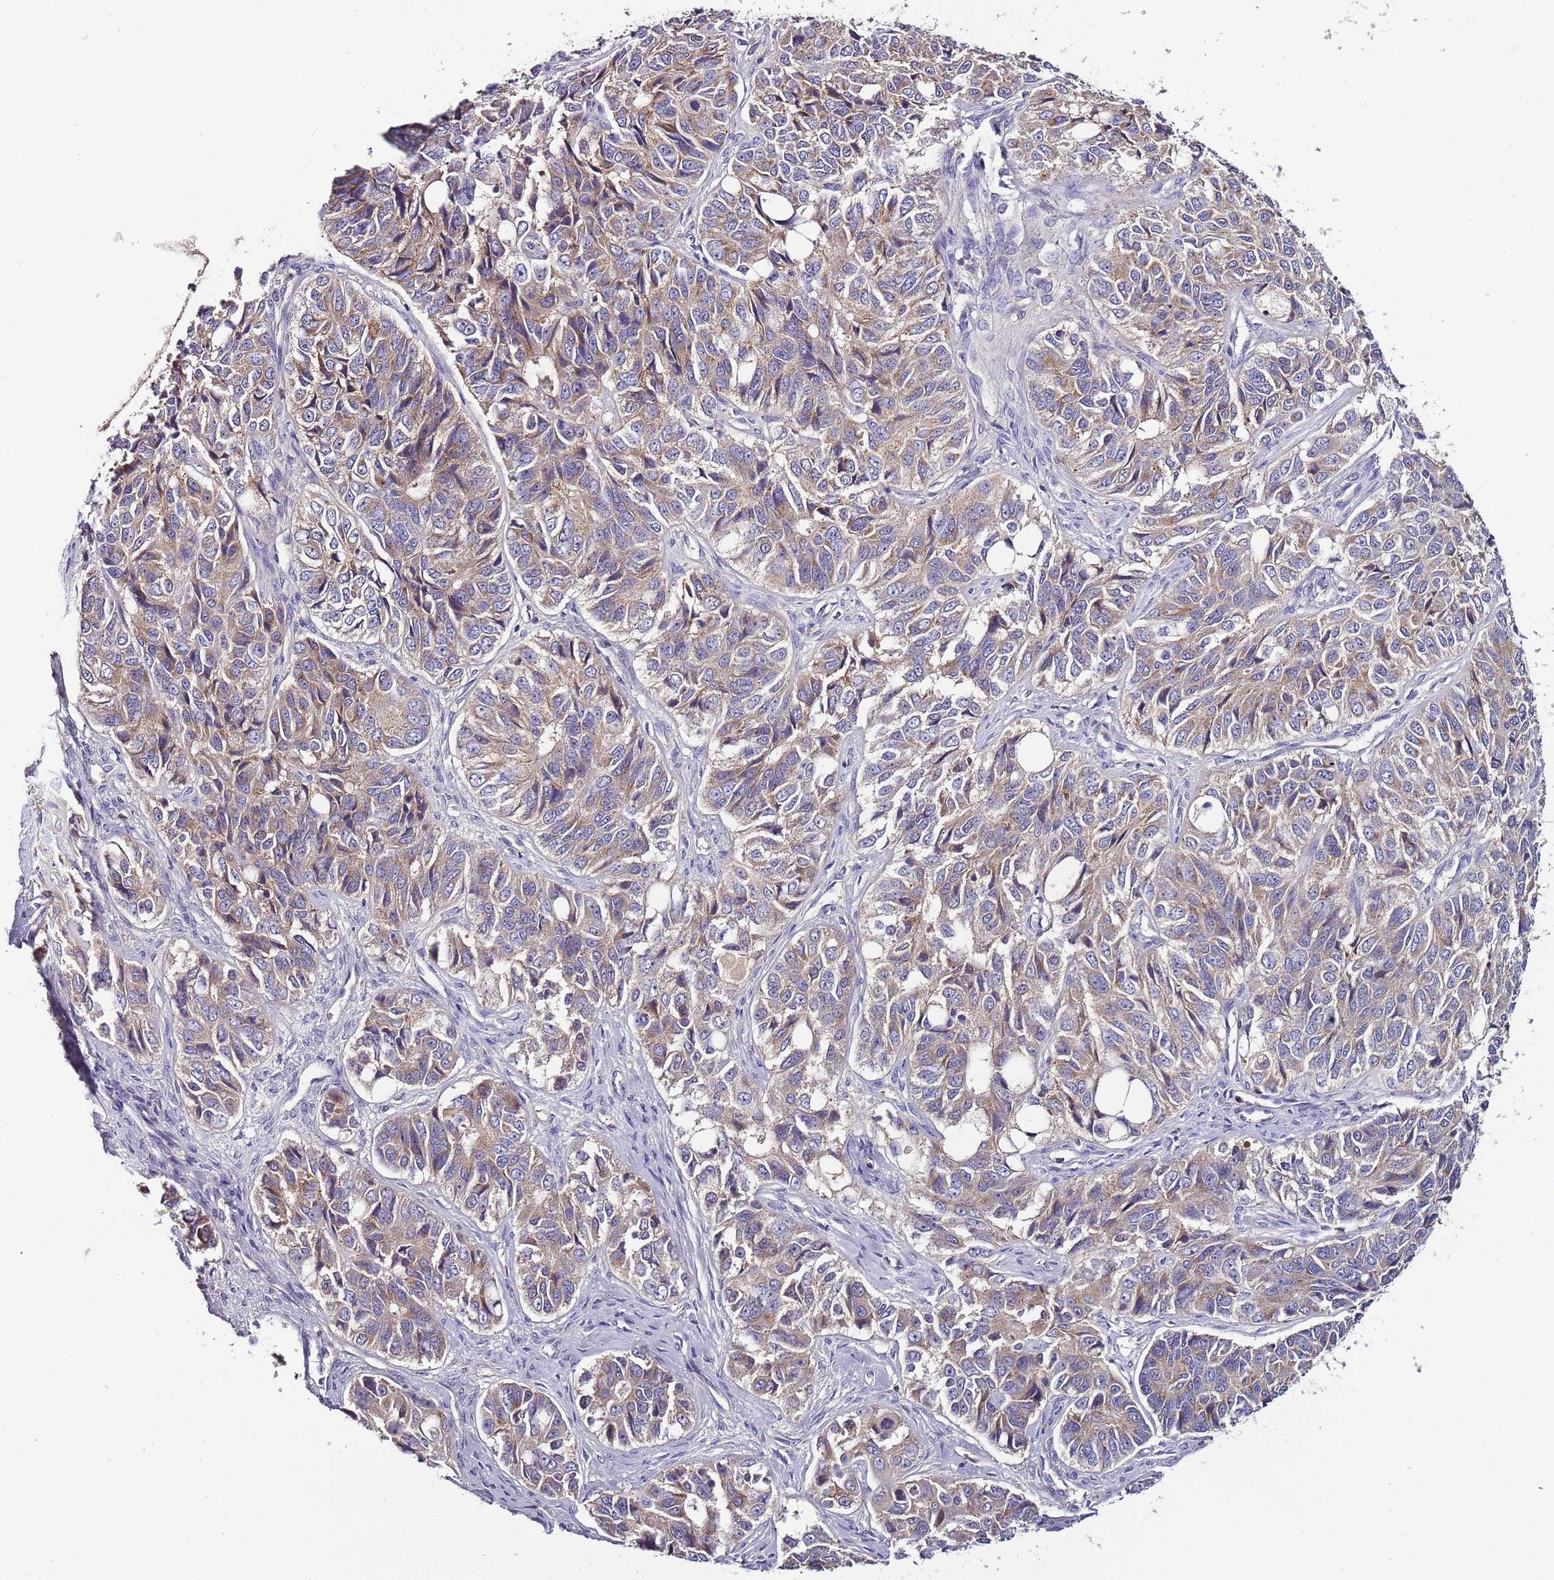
{"staining": {"intensity": "moderate", "quantity": ">75%", "location": "cytoplasmic/membranous"}, "tissue": "ovarian cancer", "cell_type": "Tumor cells", "image_type": "cancer", "snomed": [{"axis": "morphology", "description": "Carcinoma, endometroid"}, {"axis": "topography", "description": "Ovary"}], "caption": "Brown immunohistochemical staining in endometroid carcinoma (ovarian) shows moderate cytoplasmic/membranous positivity in about >75% of tumor cells.", "gene": "IGIP", "patient": {"sex": "female", "age": 51}}